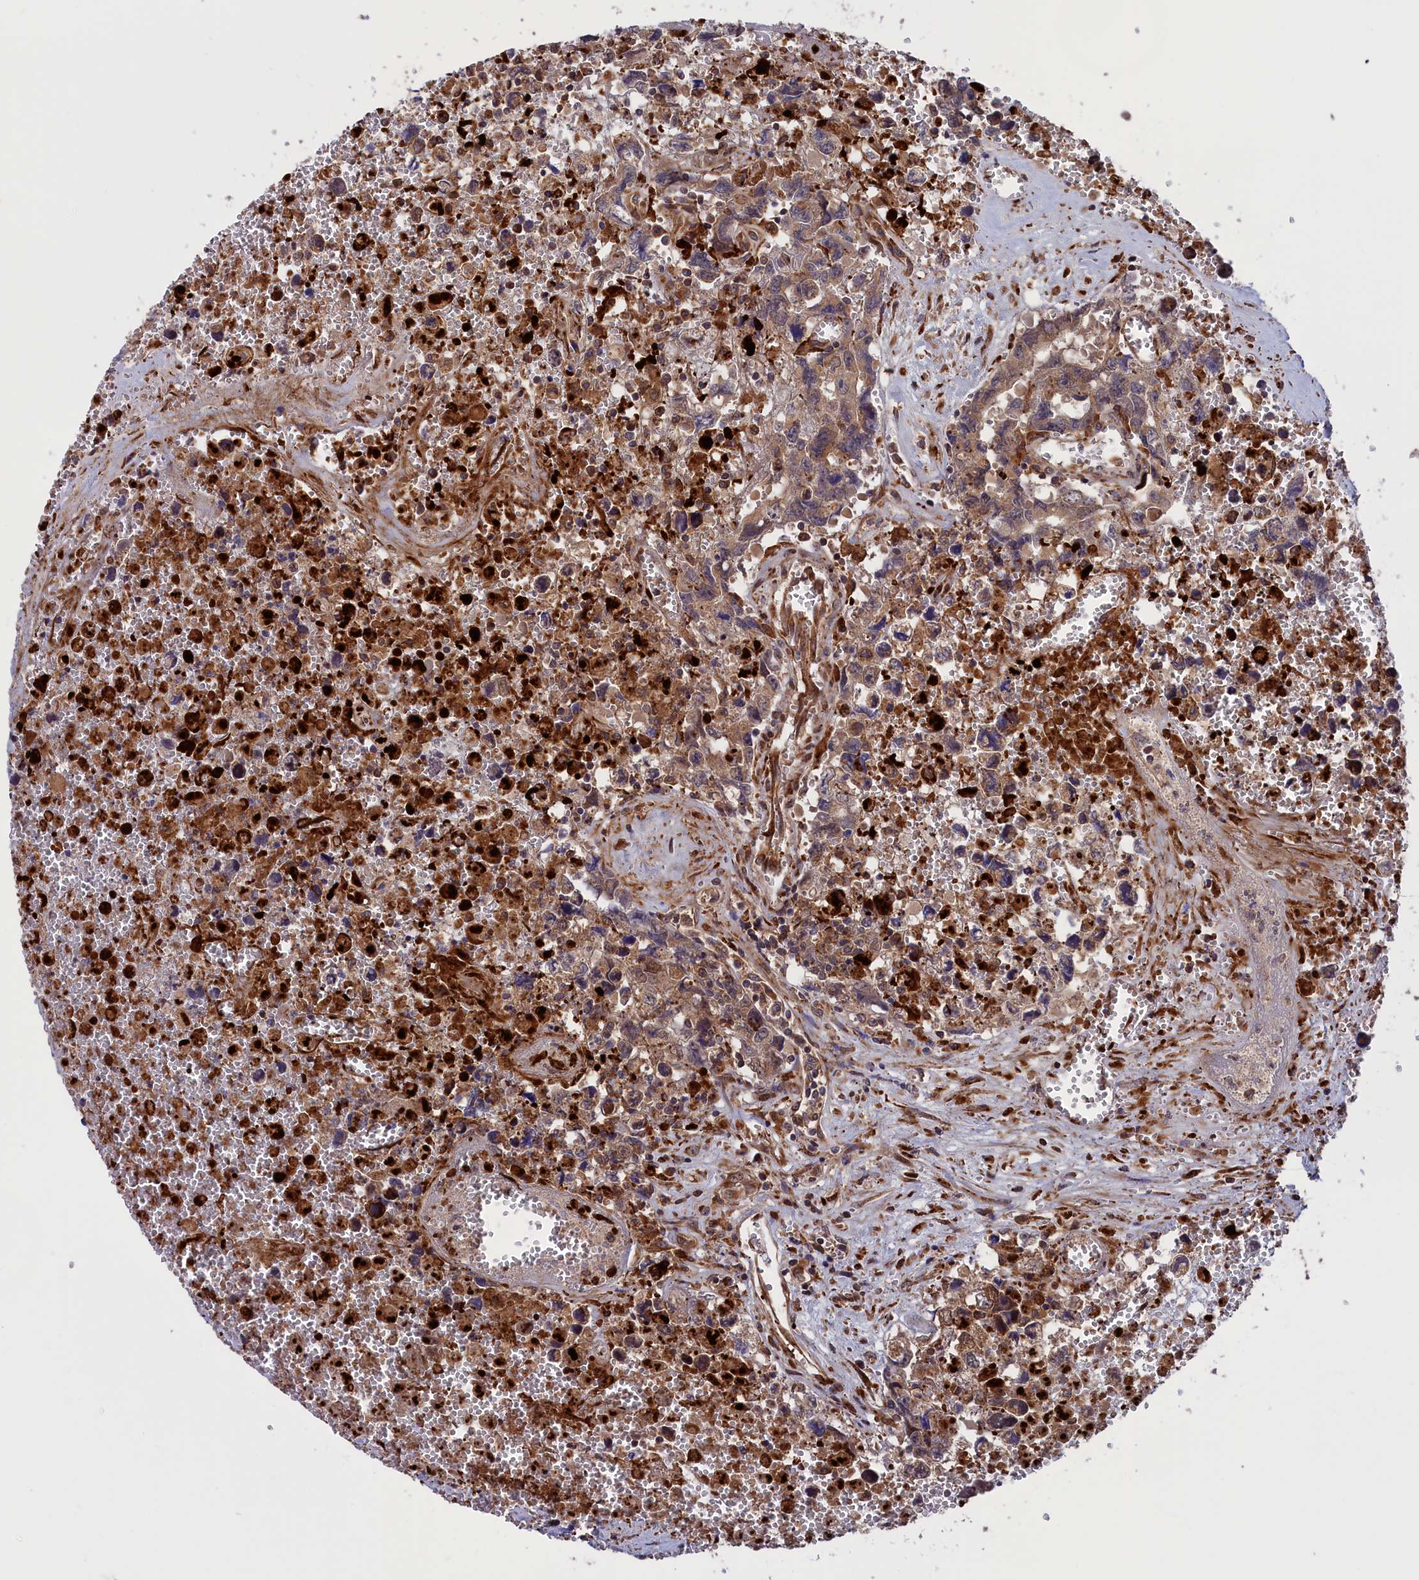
{"staining": {"intensity": "weak", "quantity": ">75%", "location": "cytoplasmic/membranous"}, "tissue": "testis cancer", "cell_type": "Tumor cells", "image_type": "cancer", "snomed": [{"axis": "morphology", "description": "Carcinoma, Embryonal, NOS"}, {"axis": "topography", "description": "Testis"}], "caption": "IHC (DAB (3,3'-diaminobenzidine)) staining of human embryonal carcinoma (testis) reveals weak cytoplasmic/membranous protein staining in approximately >75% of tumor cells. (DAB IHC, brown staining for protein, blue staining for nuclei).", "gene": "PLA2G4C", "patient": {"sex": "male", "age": 31}}